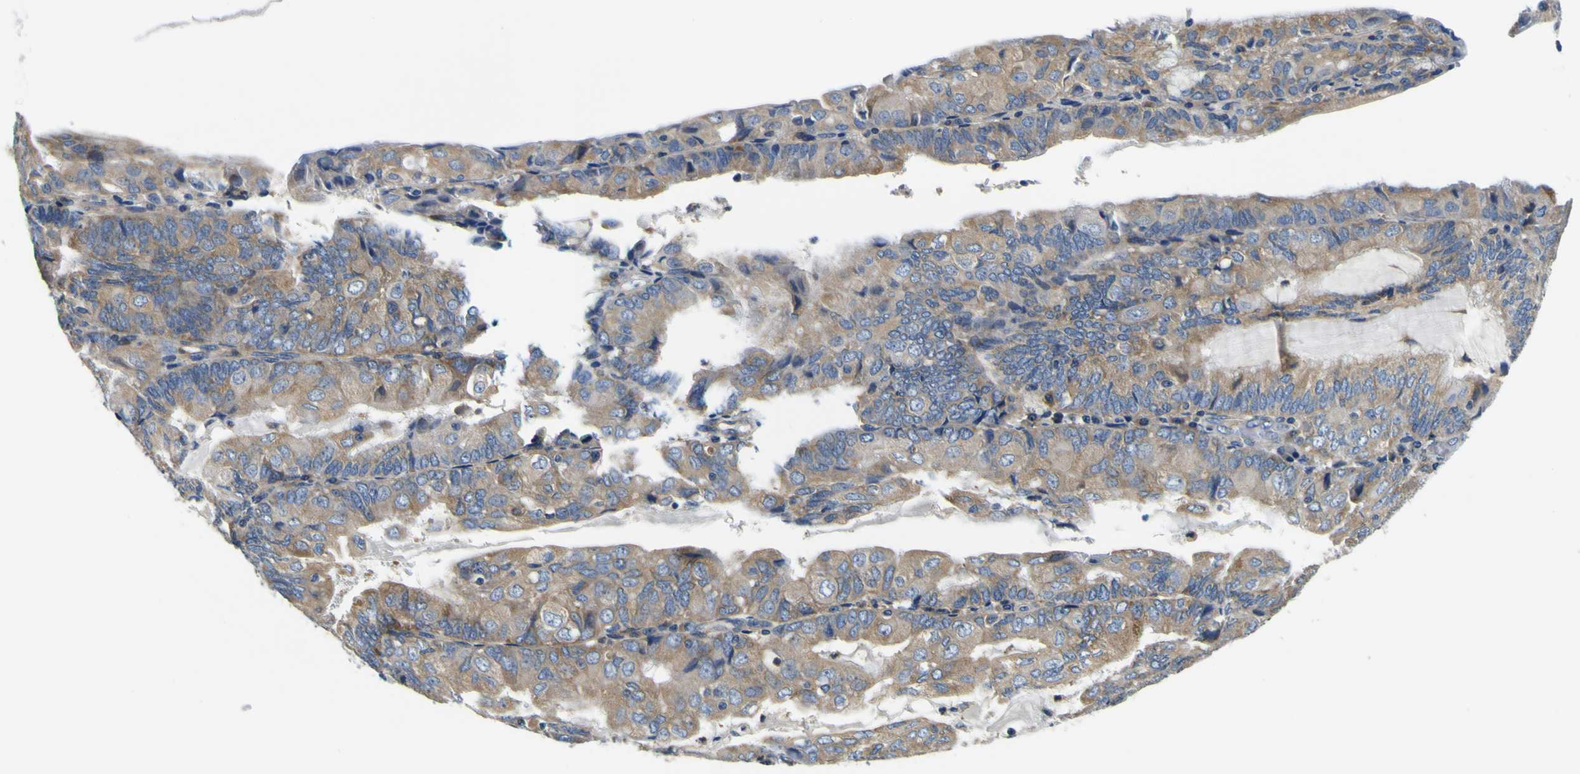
{"staining": {"intensity": "moderate", "quantity": "25%-75%", "location": "cytoplasmic/membranous"}, "tissue": "endometrial cancer", "cell_type": "Tumor cells", "image_type": "cancer", "snomed": [{"axis": "morphology", "description": "Adenocarcinoma, NOS"}, {"axis": "topography", "description": "Endometrium"}], "caption": "This is an image of IHC staining of endometrial cancer (adenocarcinoma), which shows moderate staining in the cytoplasmic/membranous of tumor cells.", "gene": "CLSTN1", "patient": {"sex": "female", "age": 81}}